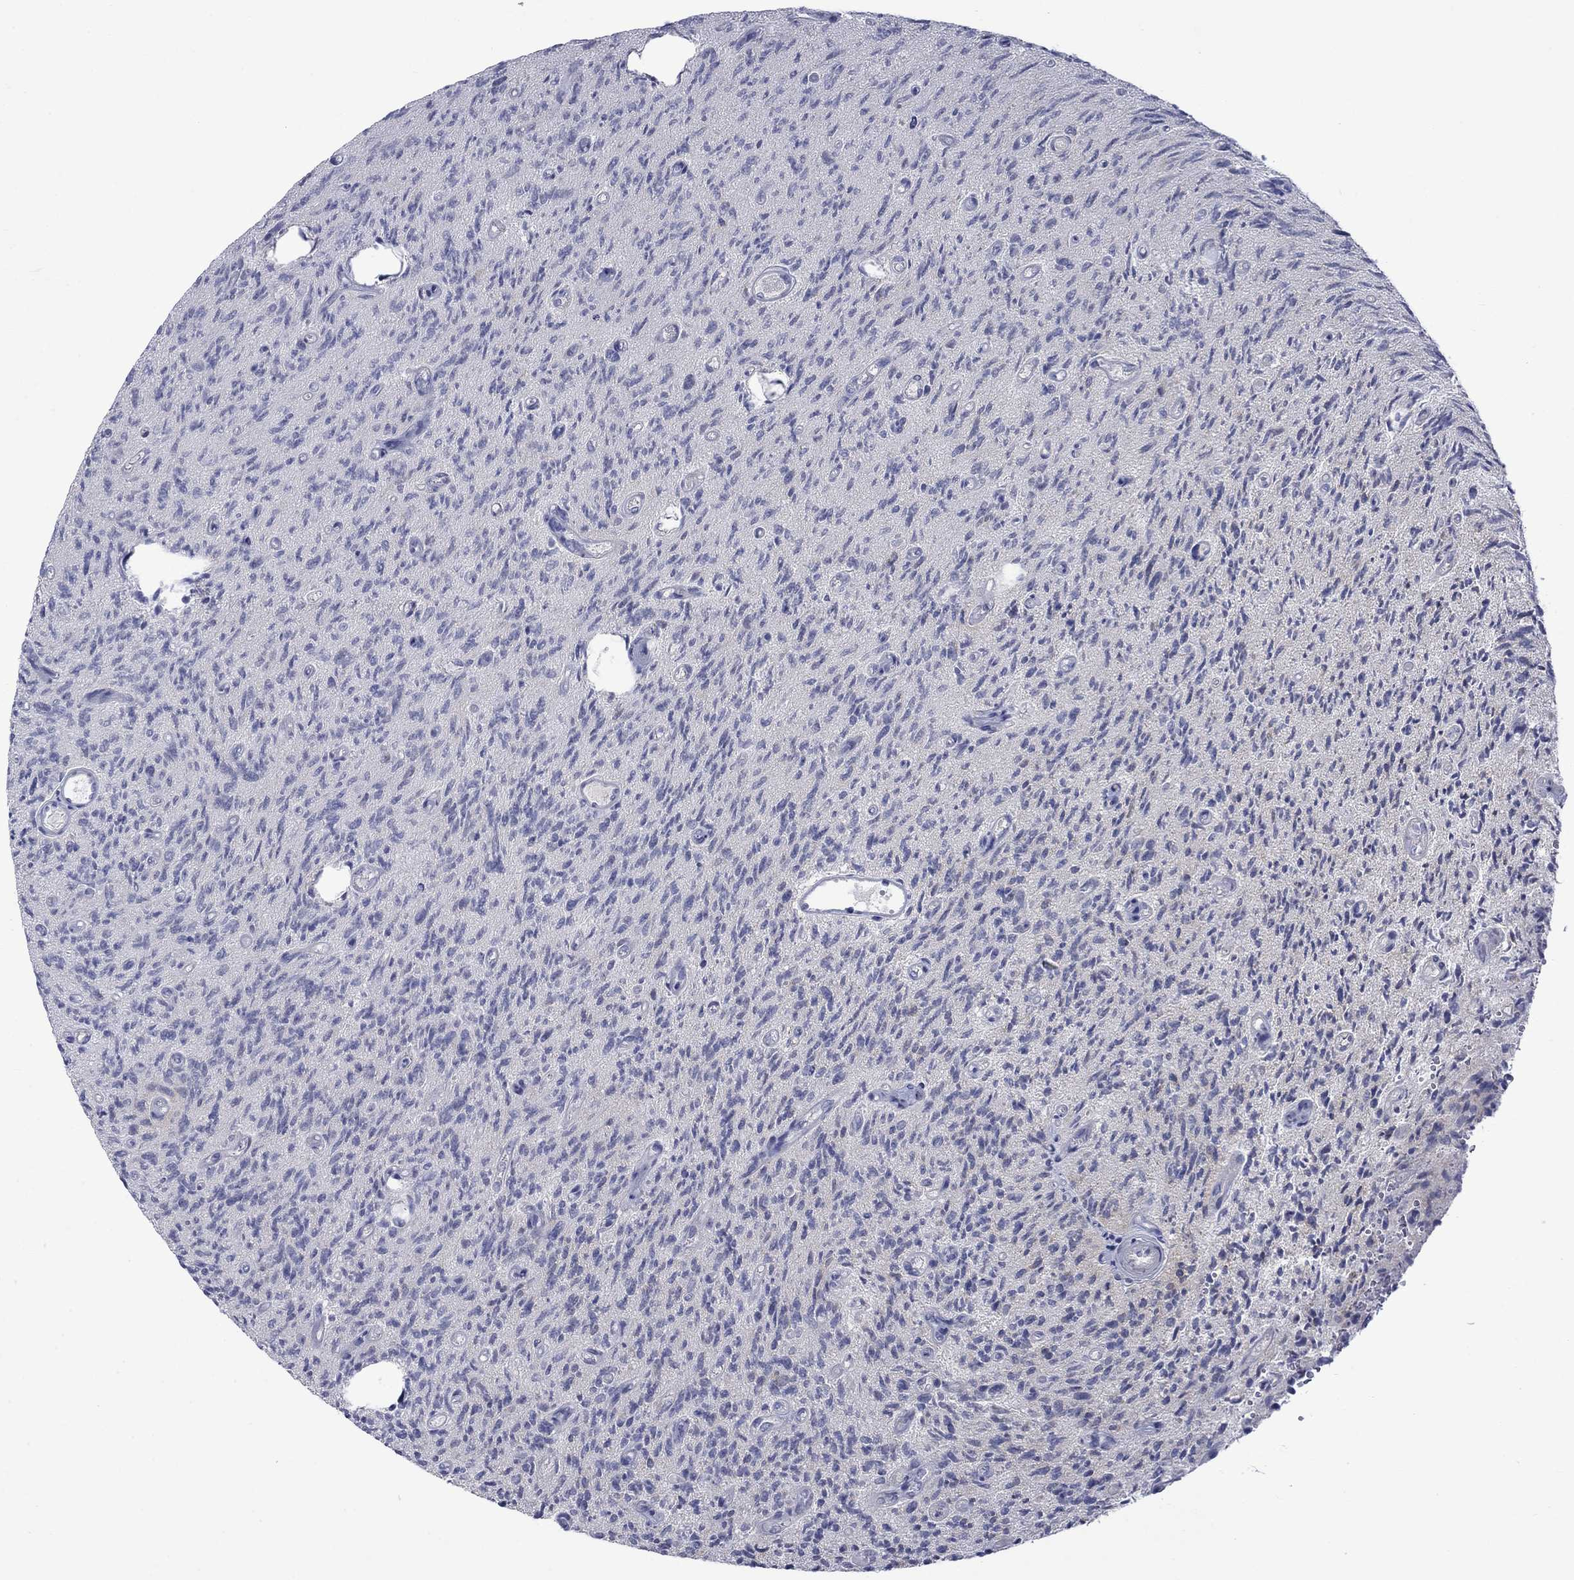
{"staining": {"intensity": "negative", "quantity": "none", "location": "none"}, "tissue": "glioma", "cell_type": "Tumor cells", "image_type": "cancer", "snomed": [{"axis": "morphology", "description": "Glioma, malignant, High grade"}, {"axis": "topography", "description": "Brain"}], "caption": "A micrograph of human malignant high-grade glioma is negative for staining in tumor cells.", "gene": "KCNJ16", "patient": {"sex": "male", "age": 64}}